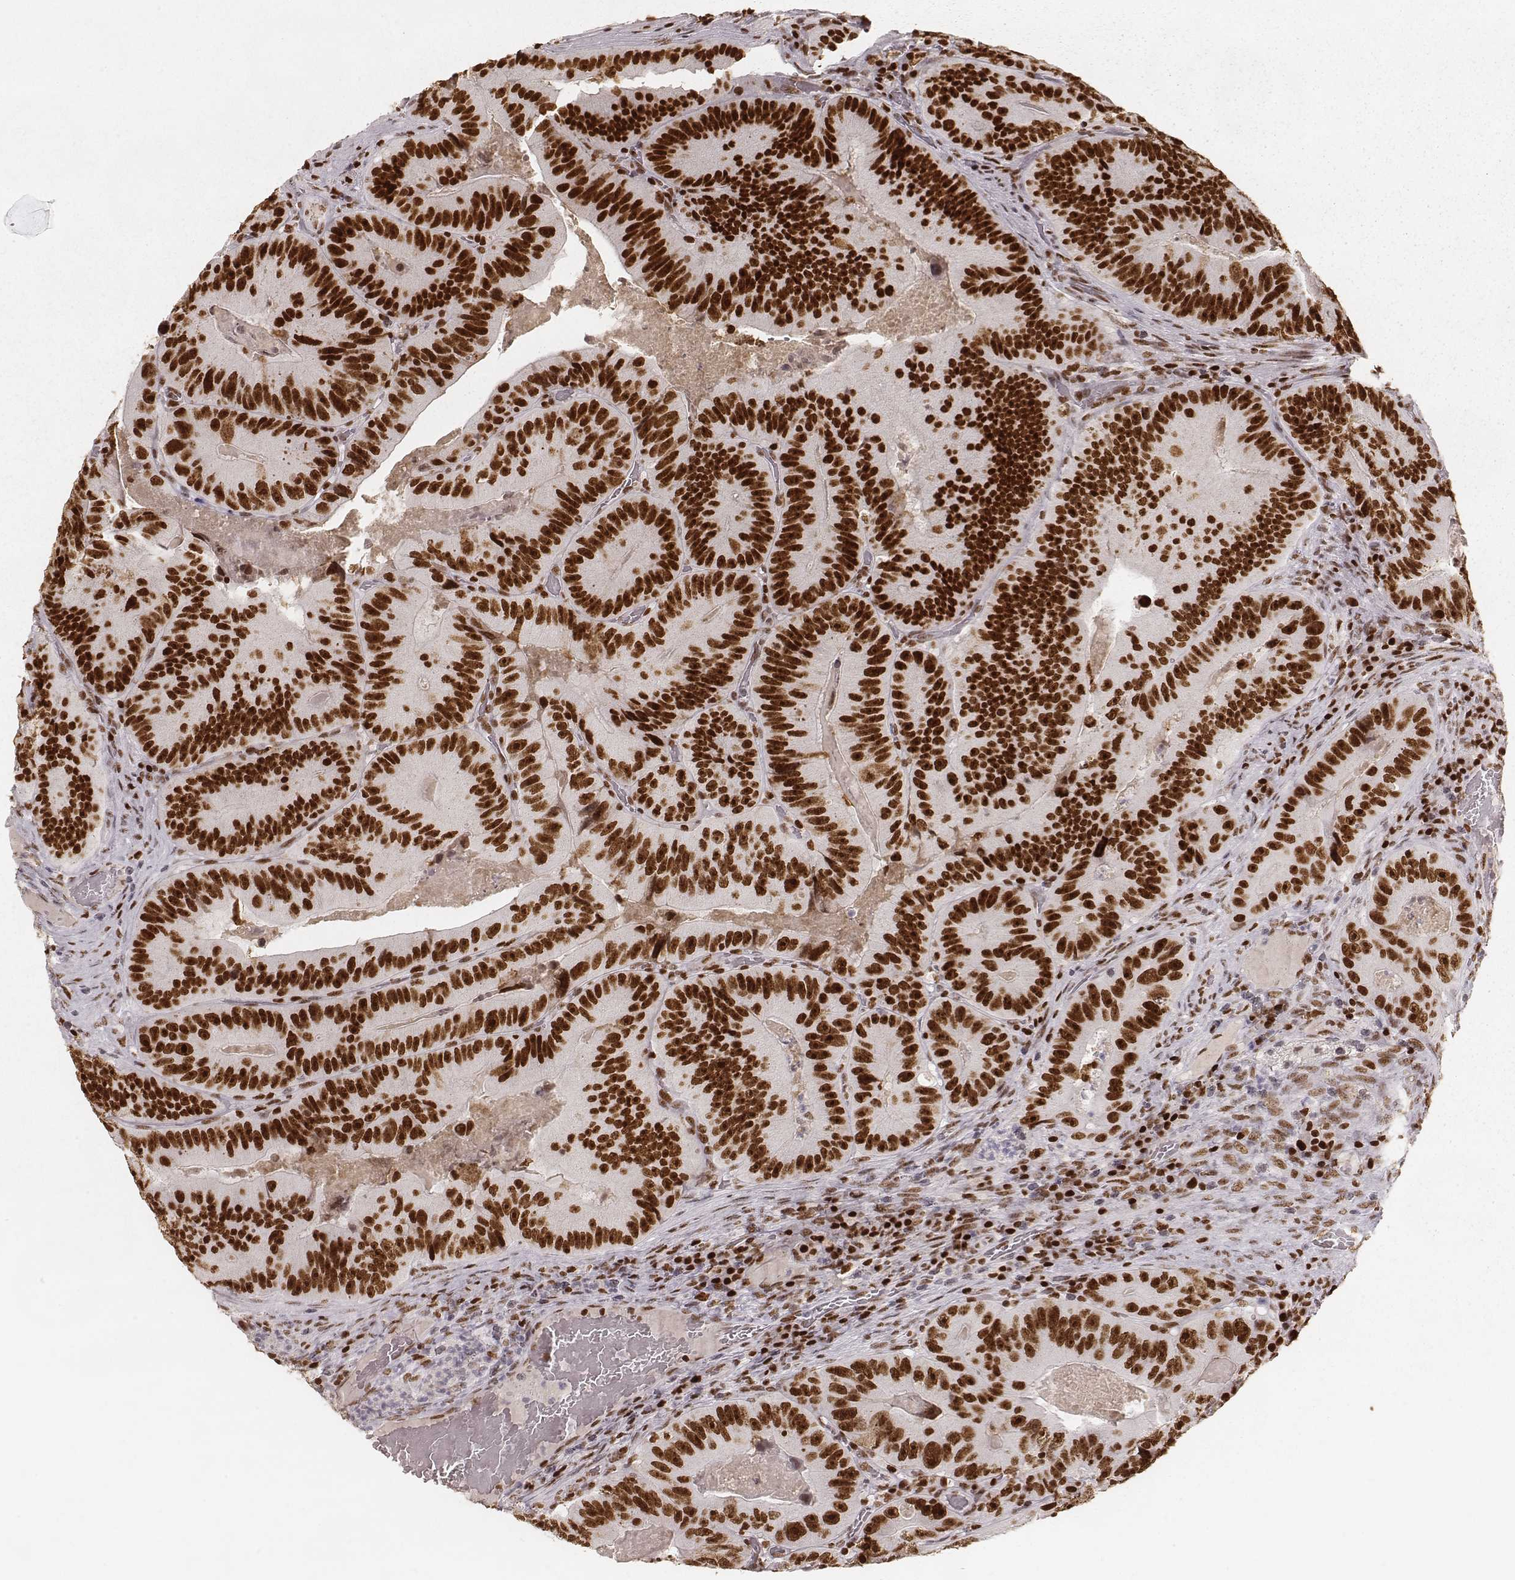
{"staining": {"intensity": "strong", "quantity": ">75%", "location": "nuclear"}, "tissue": "colorectal cancer", "cell_type": "Tumor cells", "image_type": "cancer", "snomed": [{"axis": "morphology", "description": "Adenocarcinoma, NOS"}, {"axis": "topography", "description": "Colon"}], "caption": "Colorectal cancer stained for a protein displays strong nuclear positivity in tumor cells. (brown staining indicates protein expression, while blue staining denotes nuclei).", "gene": "PARP1", "patient": {"sex": "female", "age": 86}}